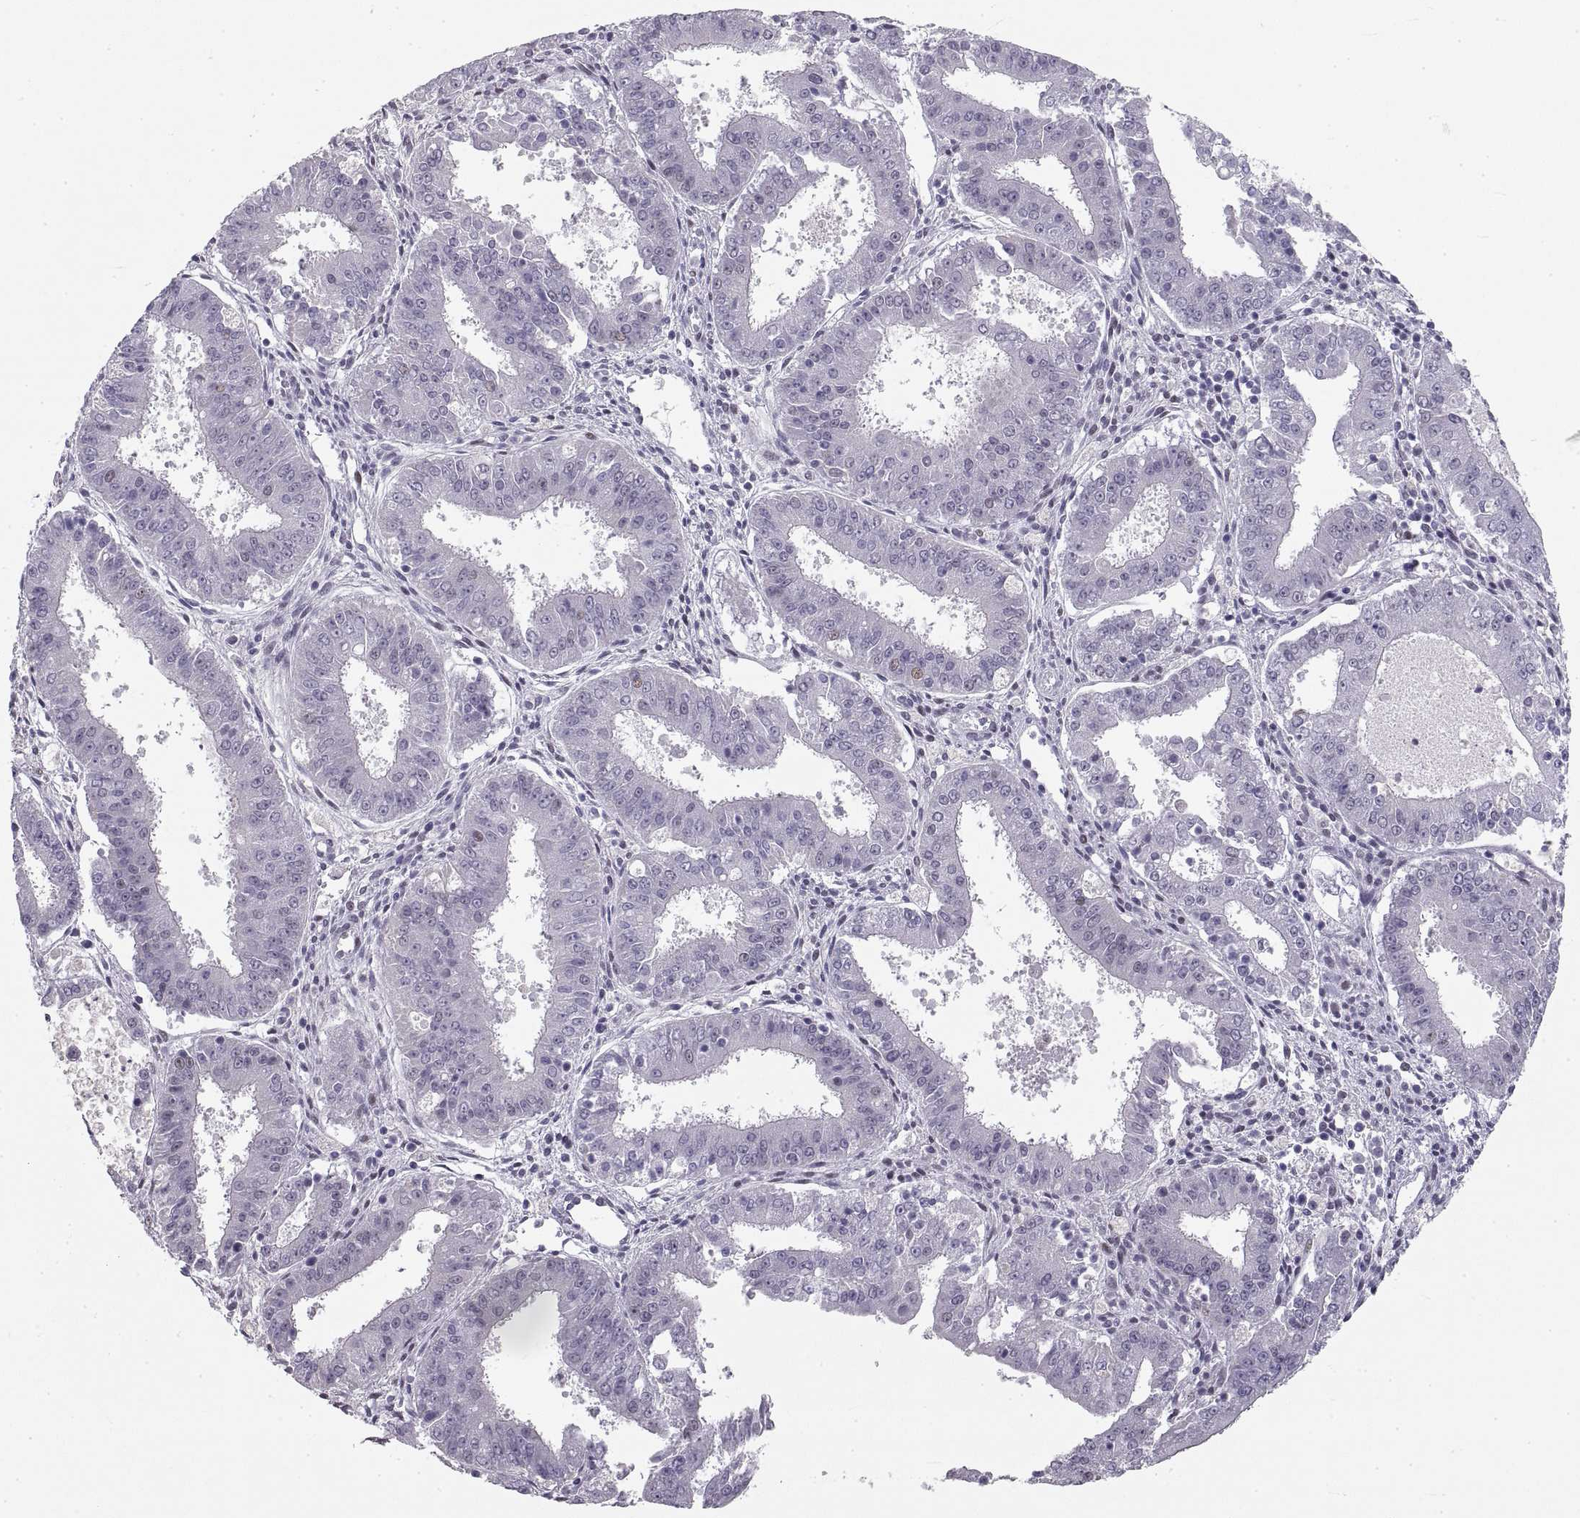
{"staining": {"intensity": "negative", "quantity": "none", "location": "none"}, "tissue": "ovarian cancer", "cell_type": "Tumor cells", "image_type": "cancer", "snomed": [{"axis": "morphology", "description": "Carcinoma, endometroid"}, {"axis": "topography", "description": "Ovary"}], "caption": "Immunohistochemistry (IHC) image of endometroid carcinoma (ovarian) stained for a protein (brown), which displays no positivity in tumor cells.", "gene": "NANOS3", "patient": {"sex": "female", "age": 42}}